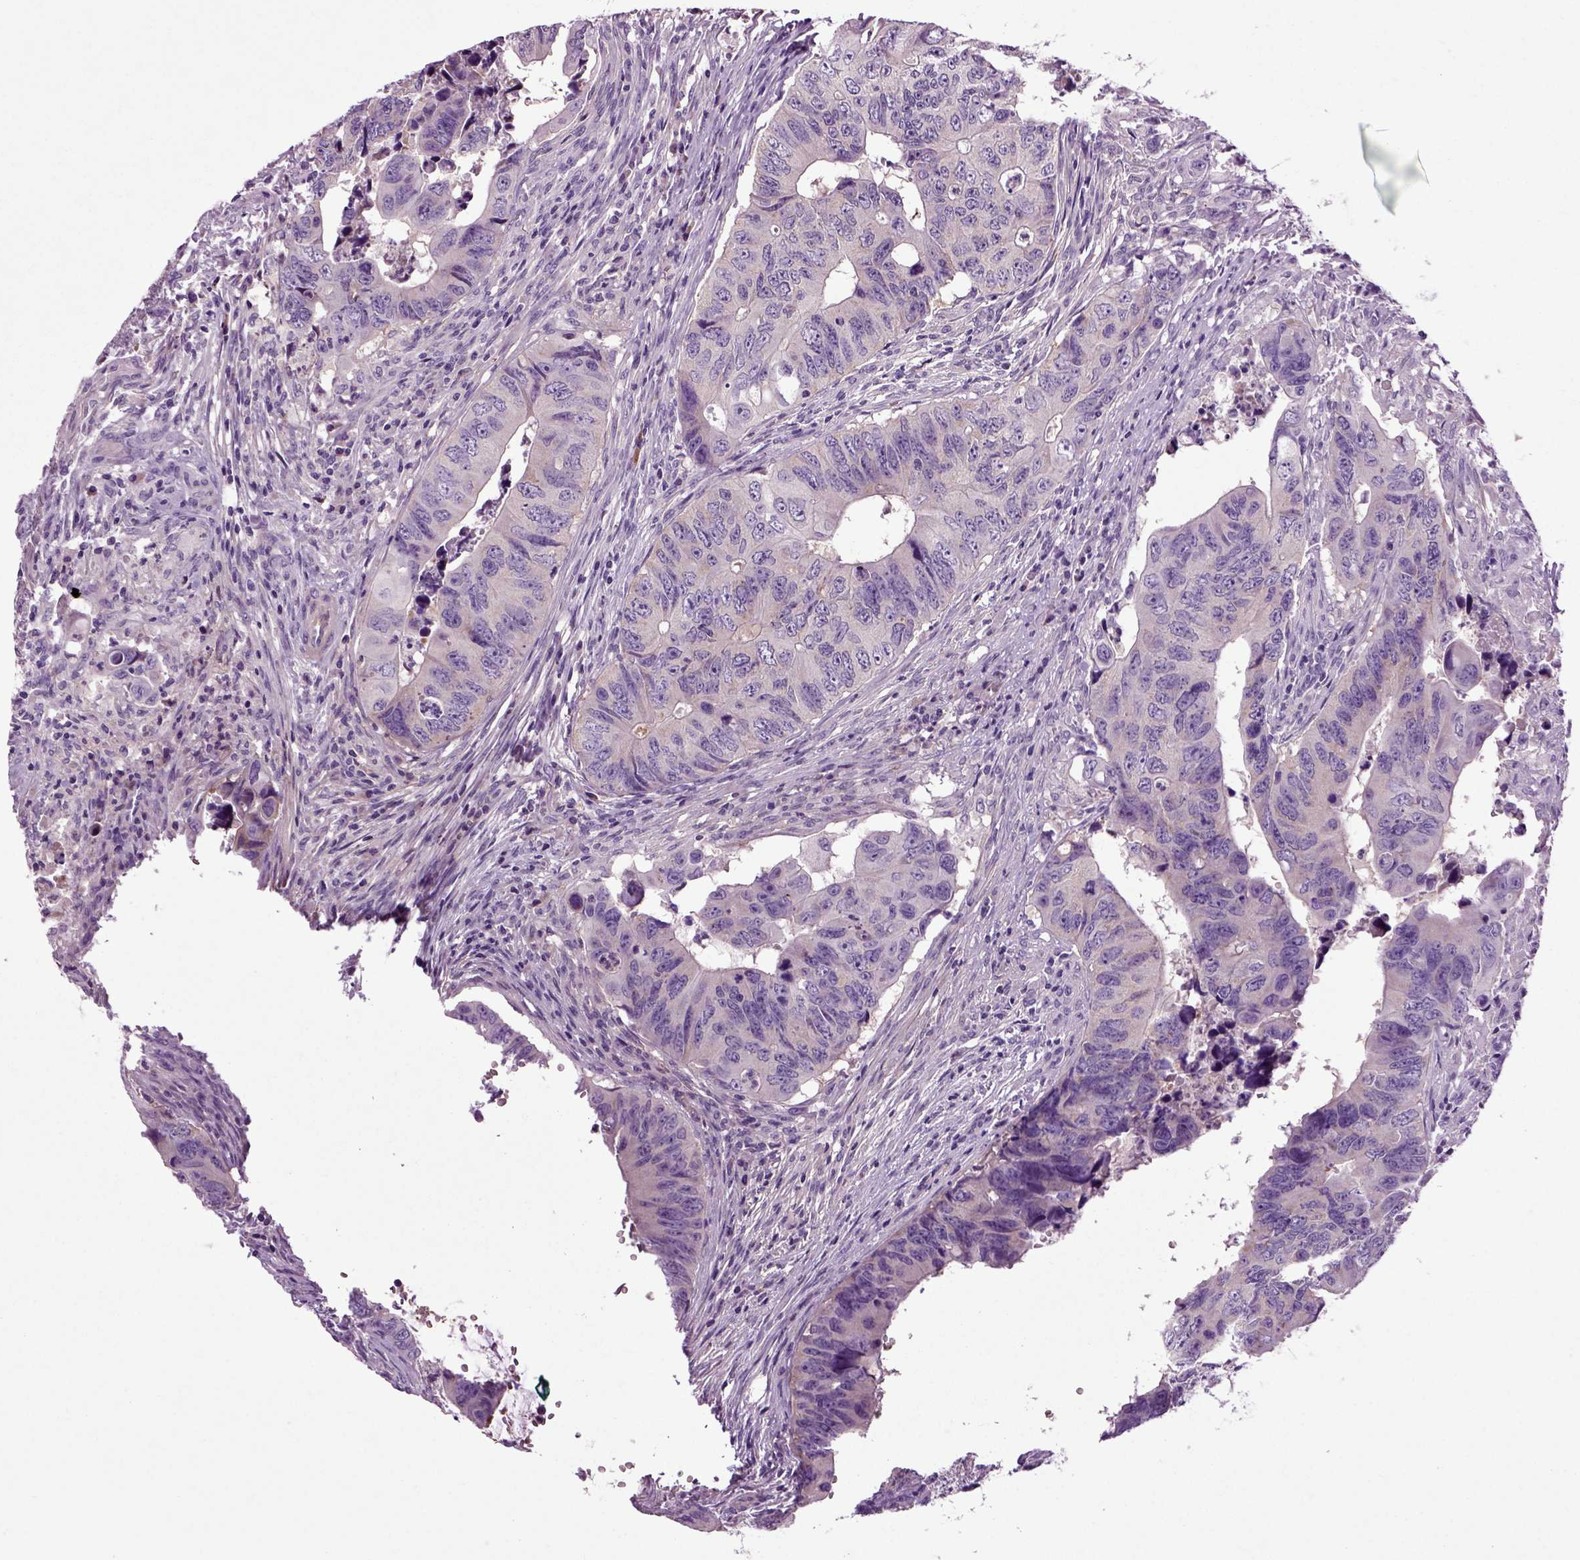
{"staining": {"intensity": "negative", "quantity": "none", "location": "none"}, "tissue": "colorectal cancer", "cell_type": "Tumor cells", "image_type": "cancer", "snomed": [{"axis": "morphology", "description": "Adenocarcinoma, NOS"}, {"axis": "topography", "description": "Colon"}], "caption": "The immunohistochemistry histopathology image has no significant expression in tumor cells of colorectal adenocarcinoma tissue.", "gene": "SPON1", "patient": {"sex": "female", "age": 82}}